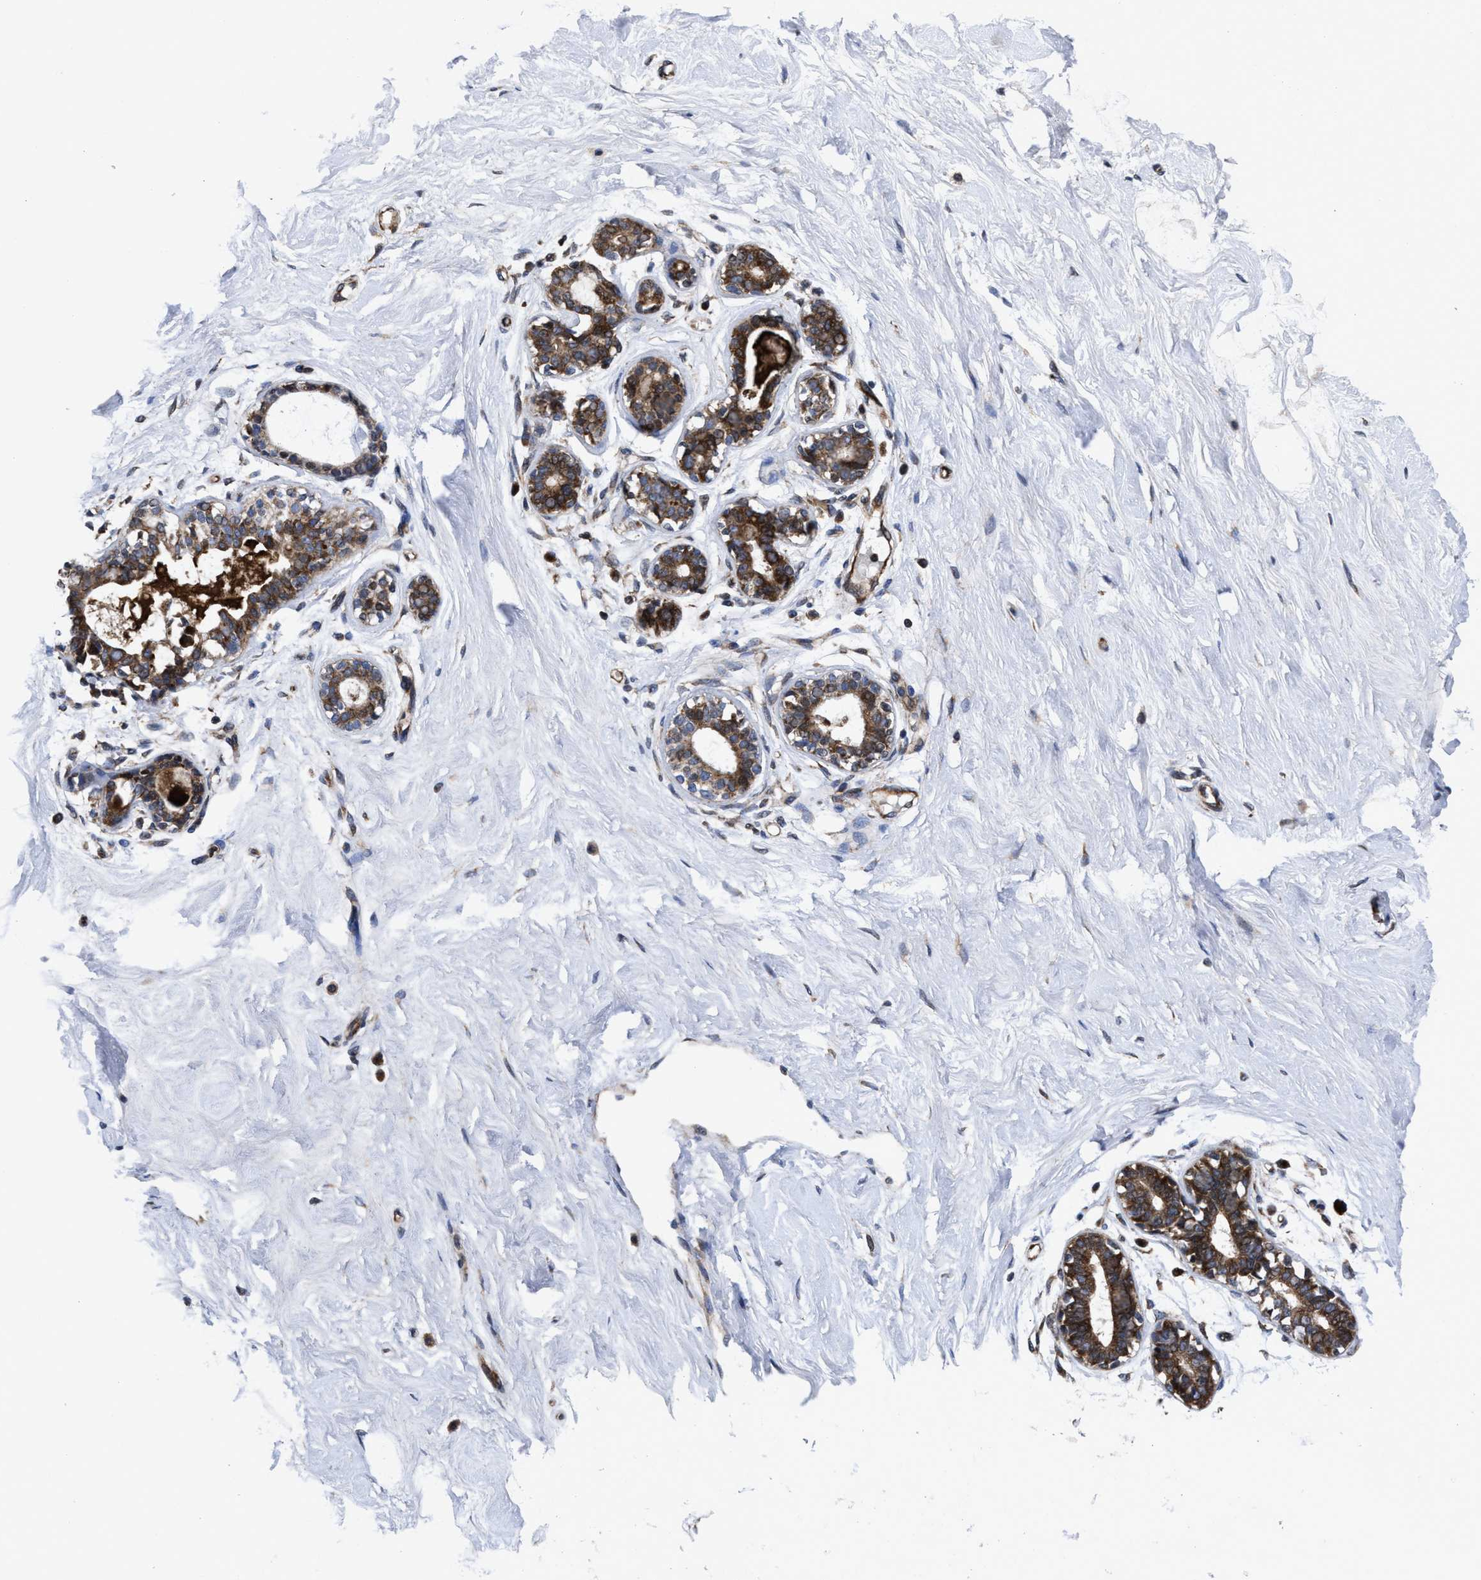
{"staining": {"intensity": "negative", "quantity": "none", "location": "none"}, "tissue": "breast", "cell_type": "Adipocytes", "image_type": "normal", "snomed": [{"axis": "morphology", "description": "Normal tissue, NOS"}, {"axis": "topography", "description": "Breast"}], "caption": "IHC micrograph of benign breast: breast stained with DAB shows no significant protein positivity in adipocytes. The staining was performed using DAB (3,3'-diaminobenzidine) to visualize the protein expression in brown, while the nuclei were stained in blue with hematoxylin (Magnification: 20x).", "gene": "MRPL50", "patient": {"sex": "female", "age": 23}}